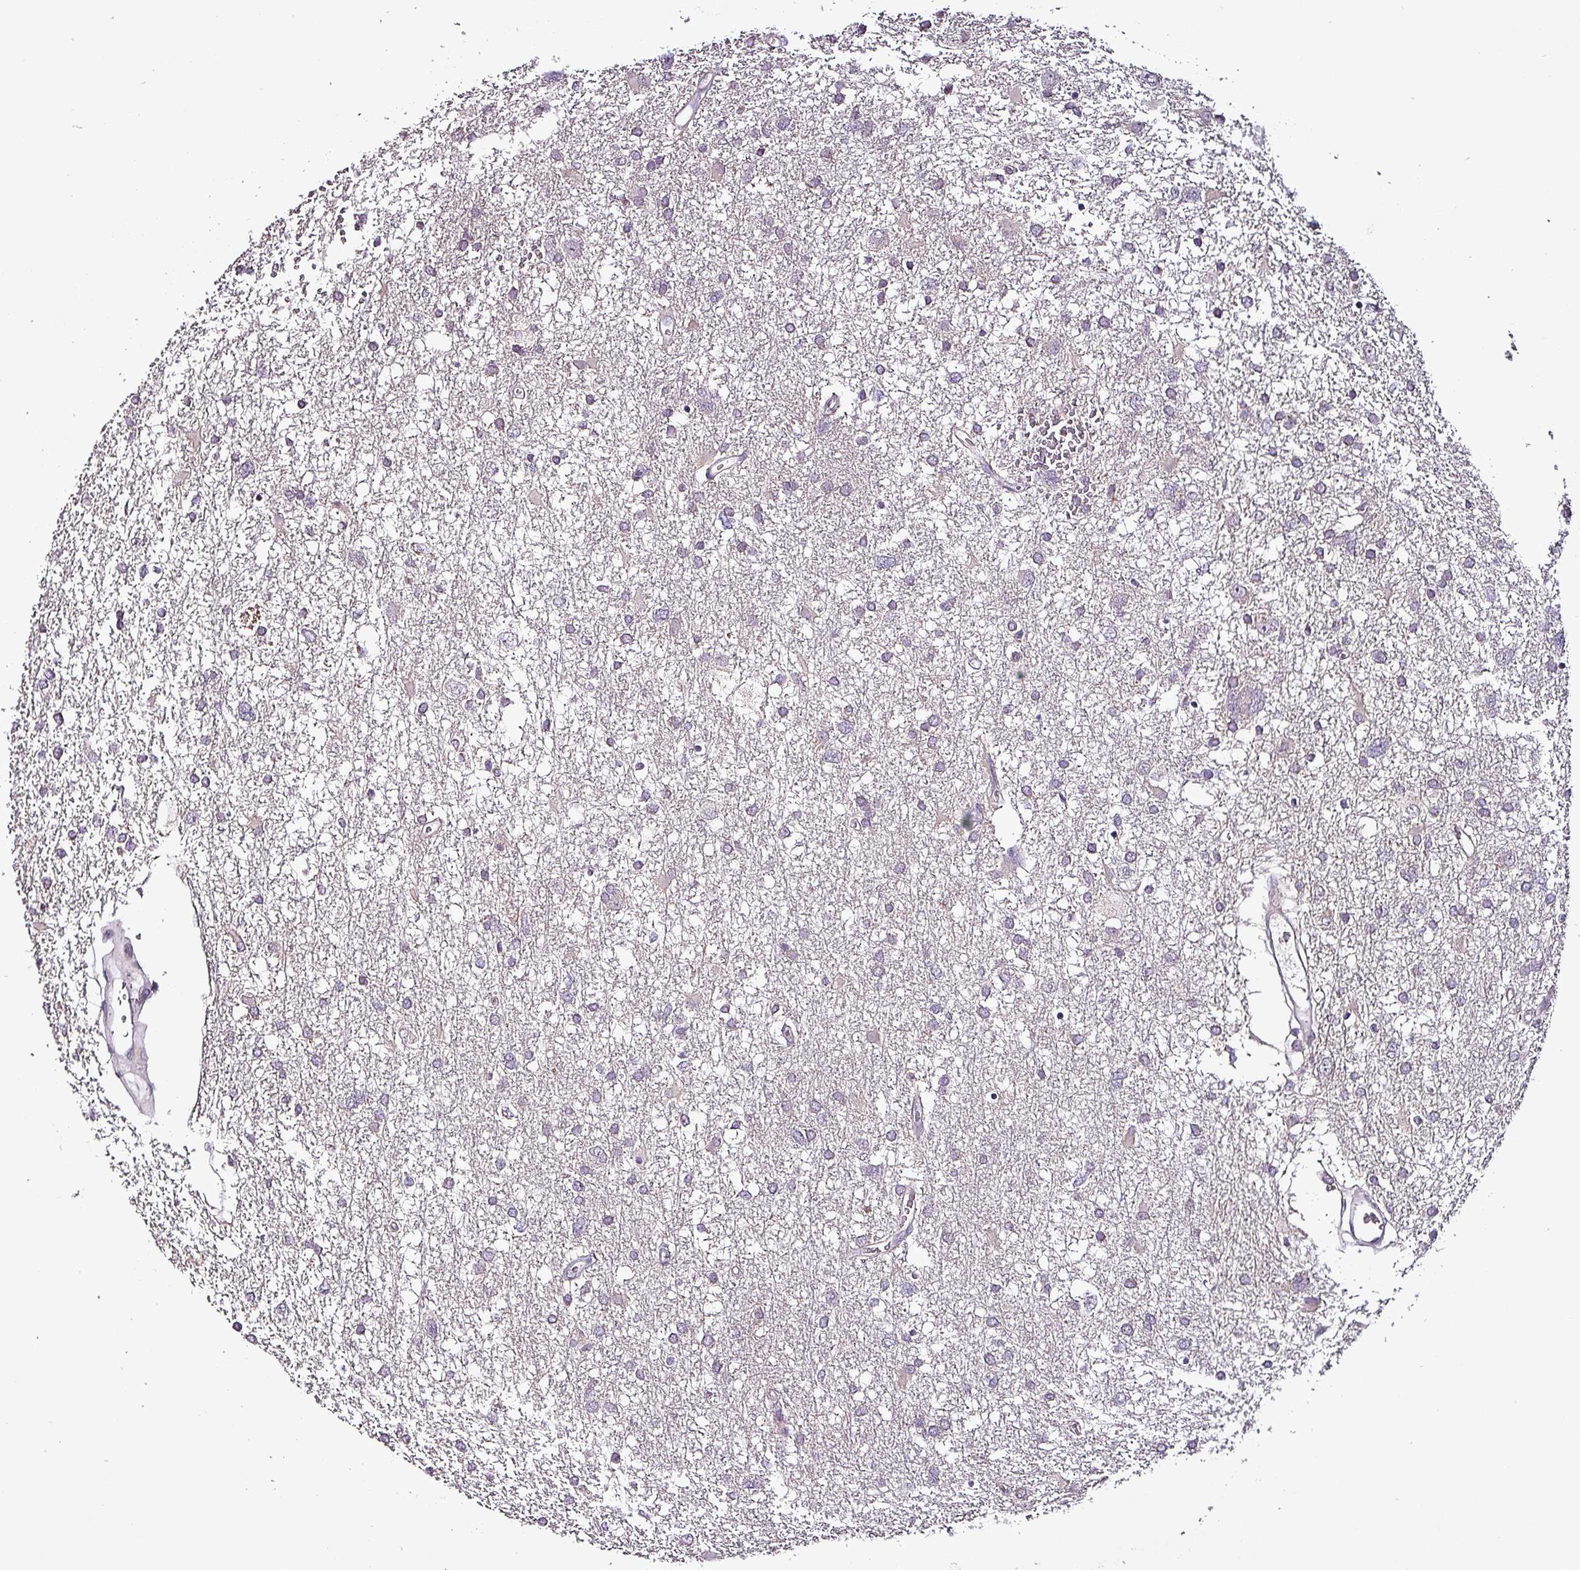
{"staining": {"intensity": "negative", "quantity": "none", "location": "none"}, "tissue": "glioma", "cell_type": "Tumor cells", "image_type": "cancer", "snomed": [{"axis": "morphology", "description": "Glioma, malignant, High grade"}, {"axis": "topography", "description": "Brain"}], "caption": "The micrograph demonstrates no staining of tumor cells in glioma.", "gene": "GRAPL", "patient": {"sex": "male", "age": 61}}